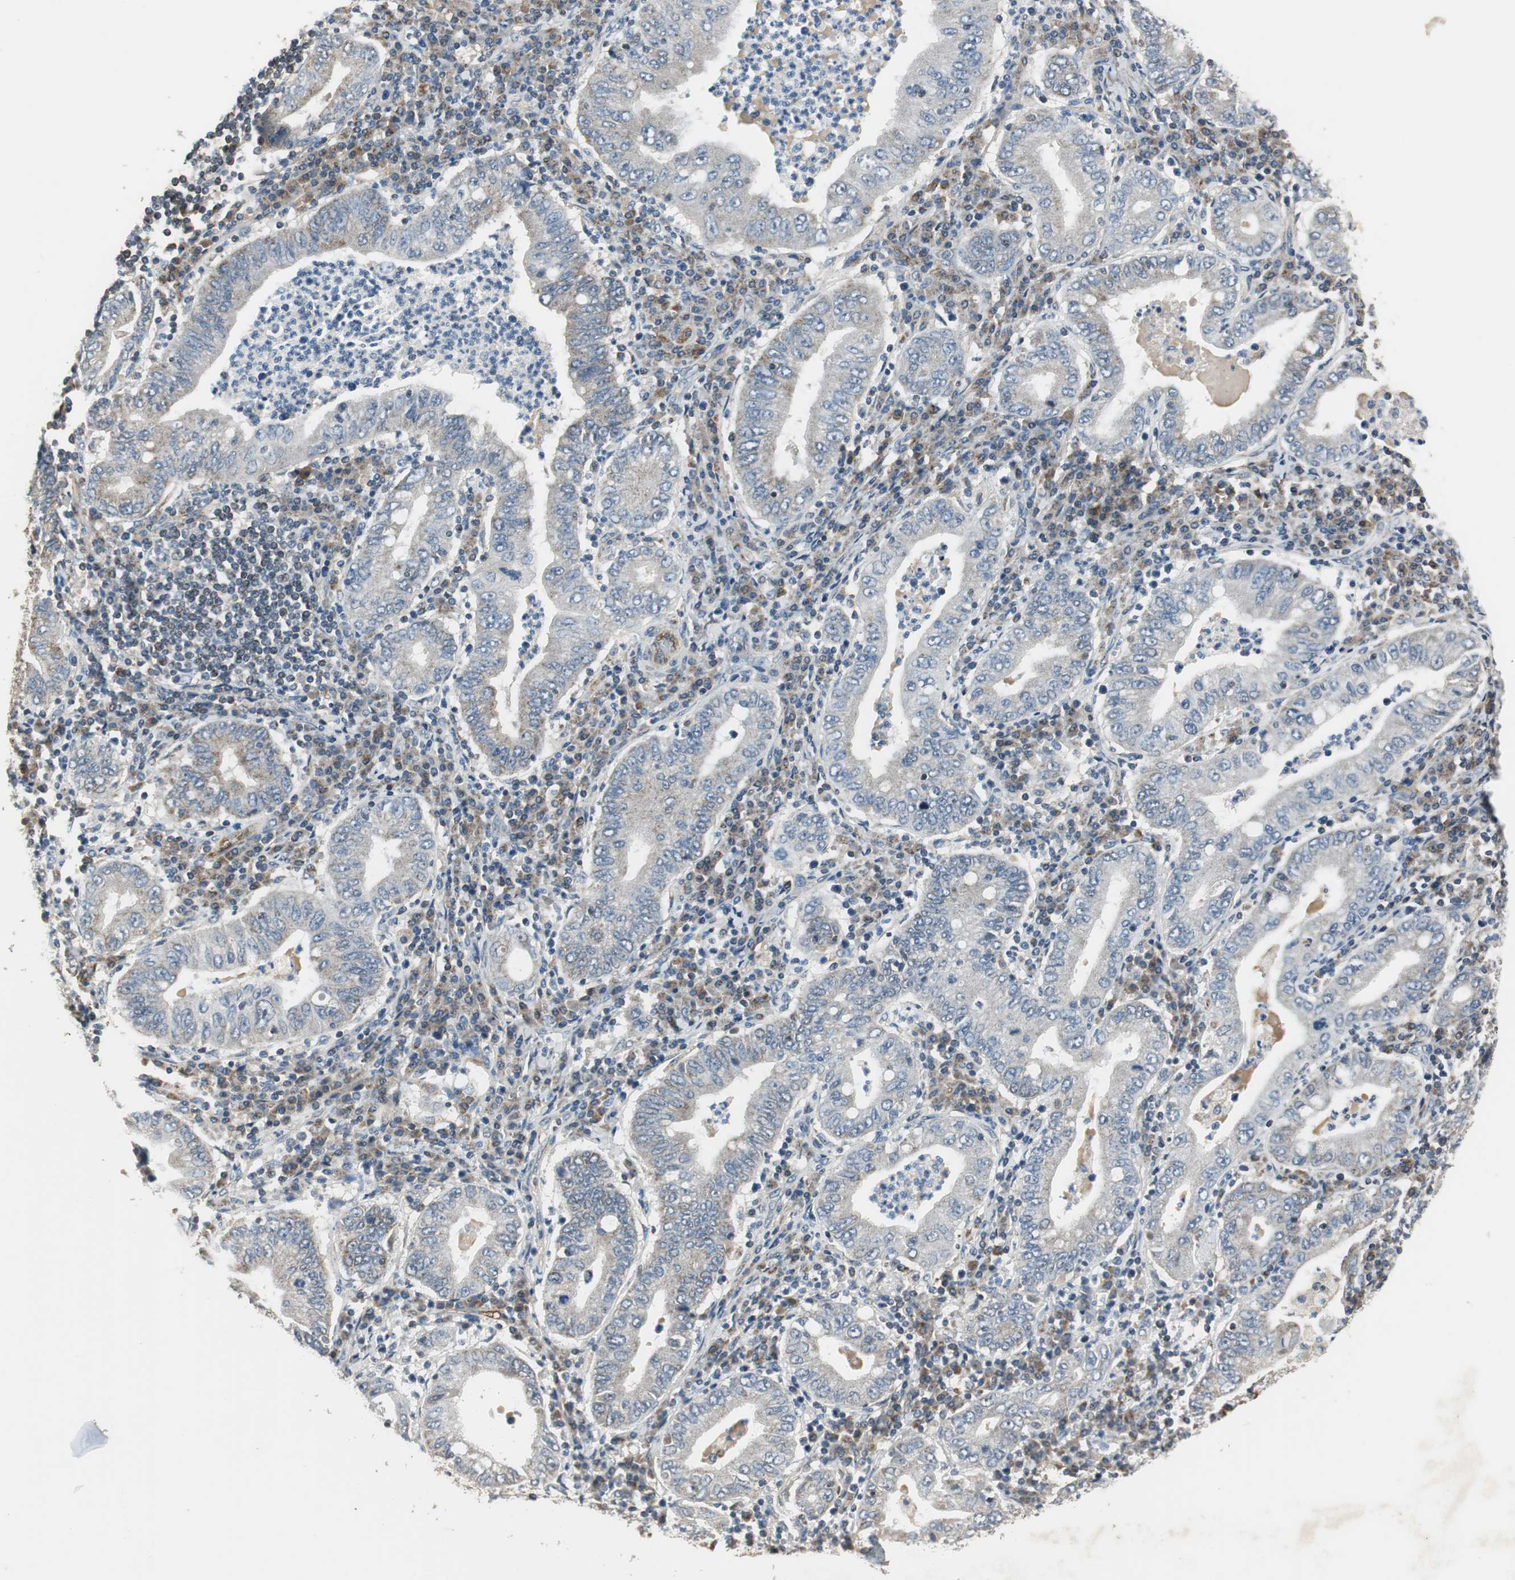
{"staining": {"intensity": "weak", "quantity": "<25%", "location": "cytoplasmic/membranous"}, "tissue": "stomach cancer", "cell_type": "Tumor cells", "image_type": "cancer", "snomed": [{"axis": "morphology", "description": "Normal tissue, NOS"}, {"axis": "morphology", "description": "Adenocarcinoma, NOS"}, {"axis": "topography", "description": "Esophagus"}, {"axis": "topography", "description": "Stomach, upper"}, {"axis": "topography", "description": "Peripheral nerve tissue"}], "caption": "Histopathology image shows no protein staining in tumor cells of adenocarcinoma (stomach) tissue.", "gene": "MSTO1", "patient": {"sex": "male", "age": 62}}